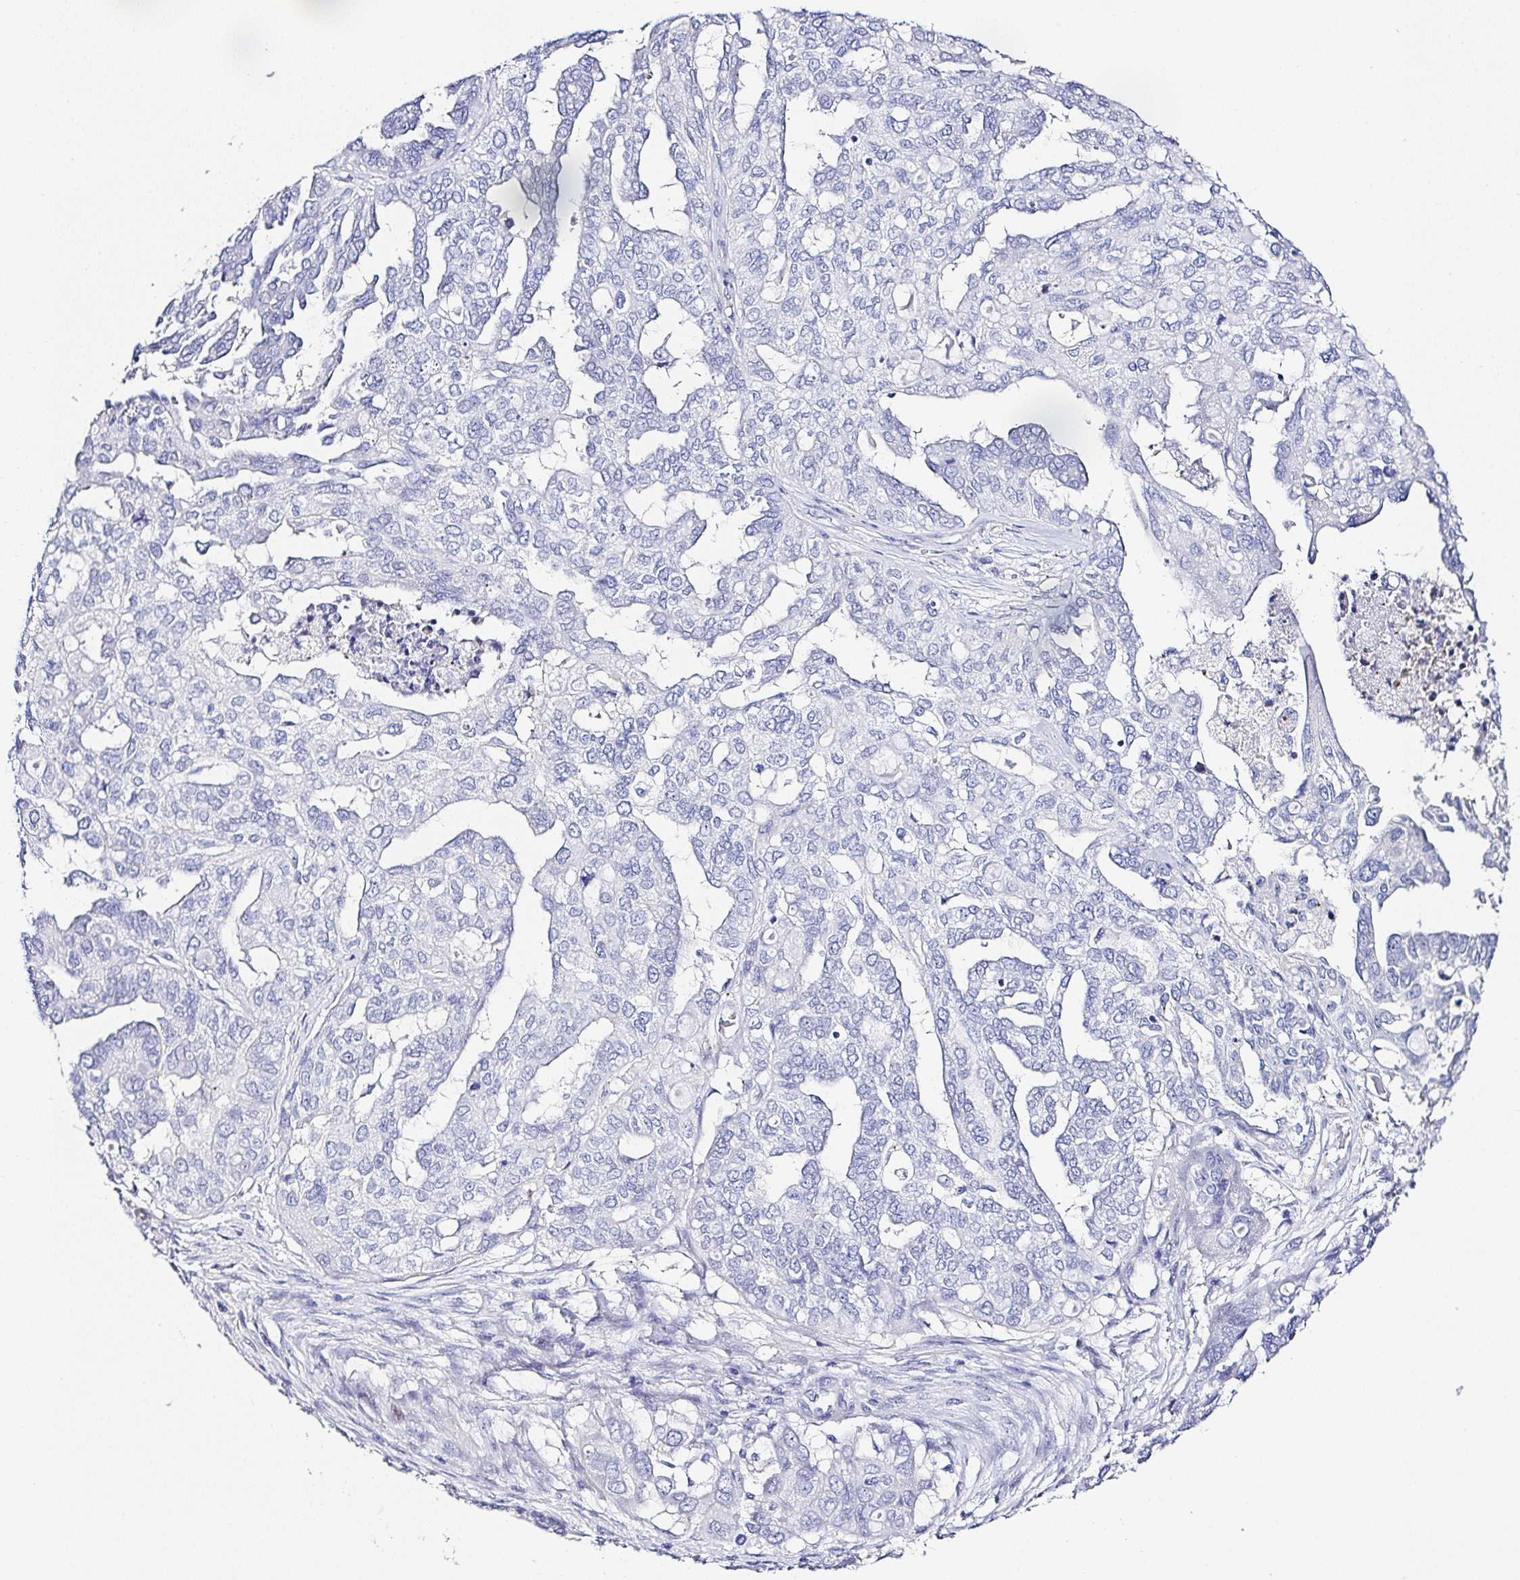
{"staining": {"intensity": "negative", "quantity": "none", "location": "none"}, "tissue": "ovarian cancer", "cell_type": "Tumor cells", "image_type": "cancer", "snomed": [{"axis": "morphology", "description": "Cystadenocarcinoma, serous, NOS"}, {"axis": "topography", "description": "Ovary"}], "caption": "Image shows no protein expression in tumor cells of ovarian serous cystadenocarcinoma tissue.", "gene": "PPFIA4", "patient": {"sex": "female", "age": 53}}